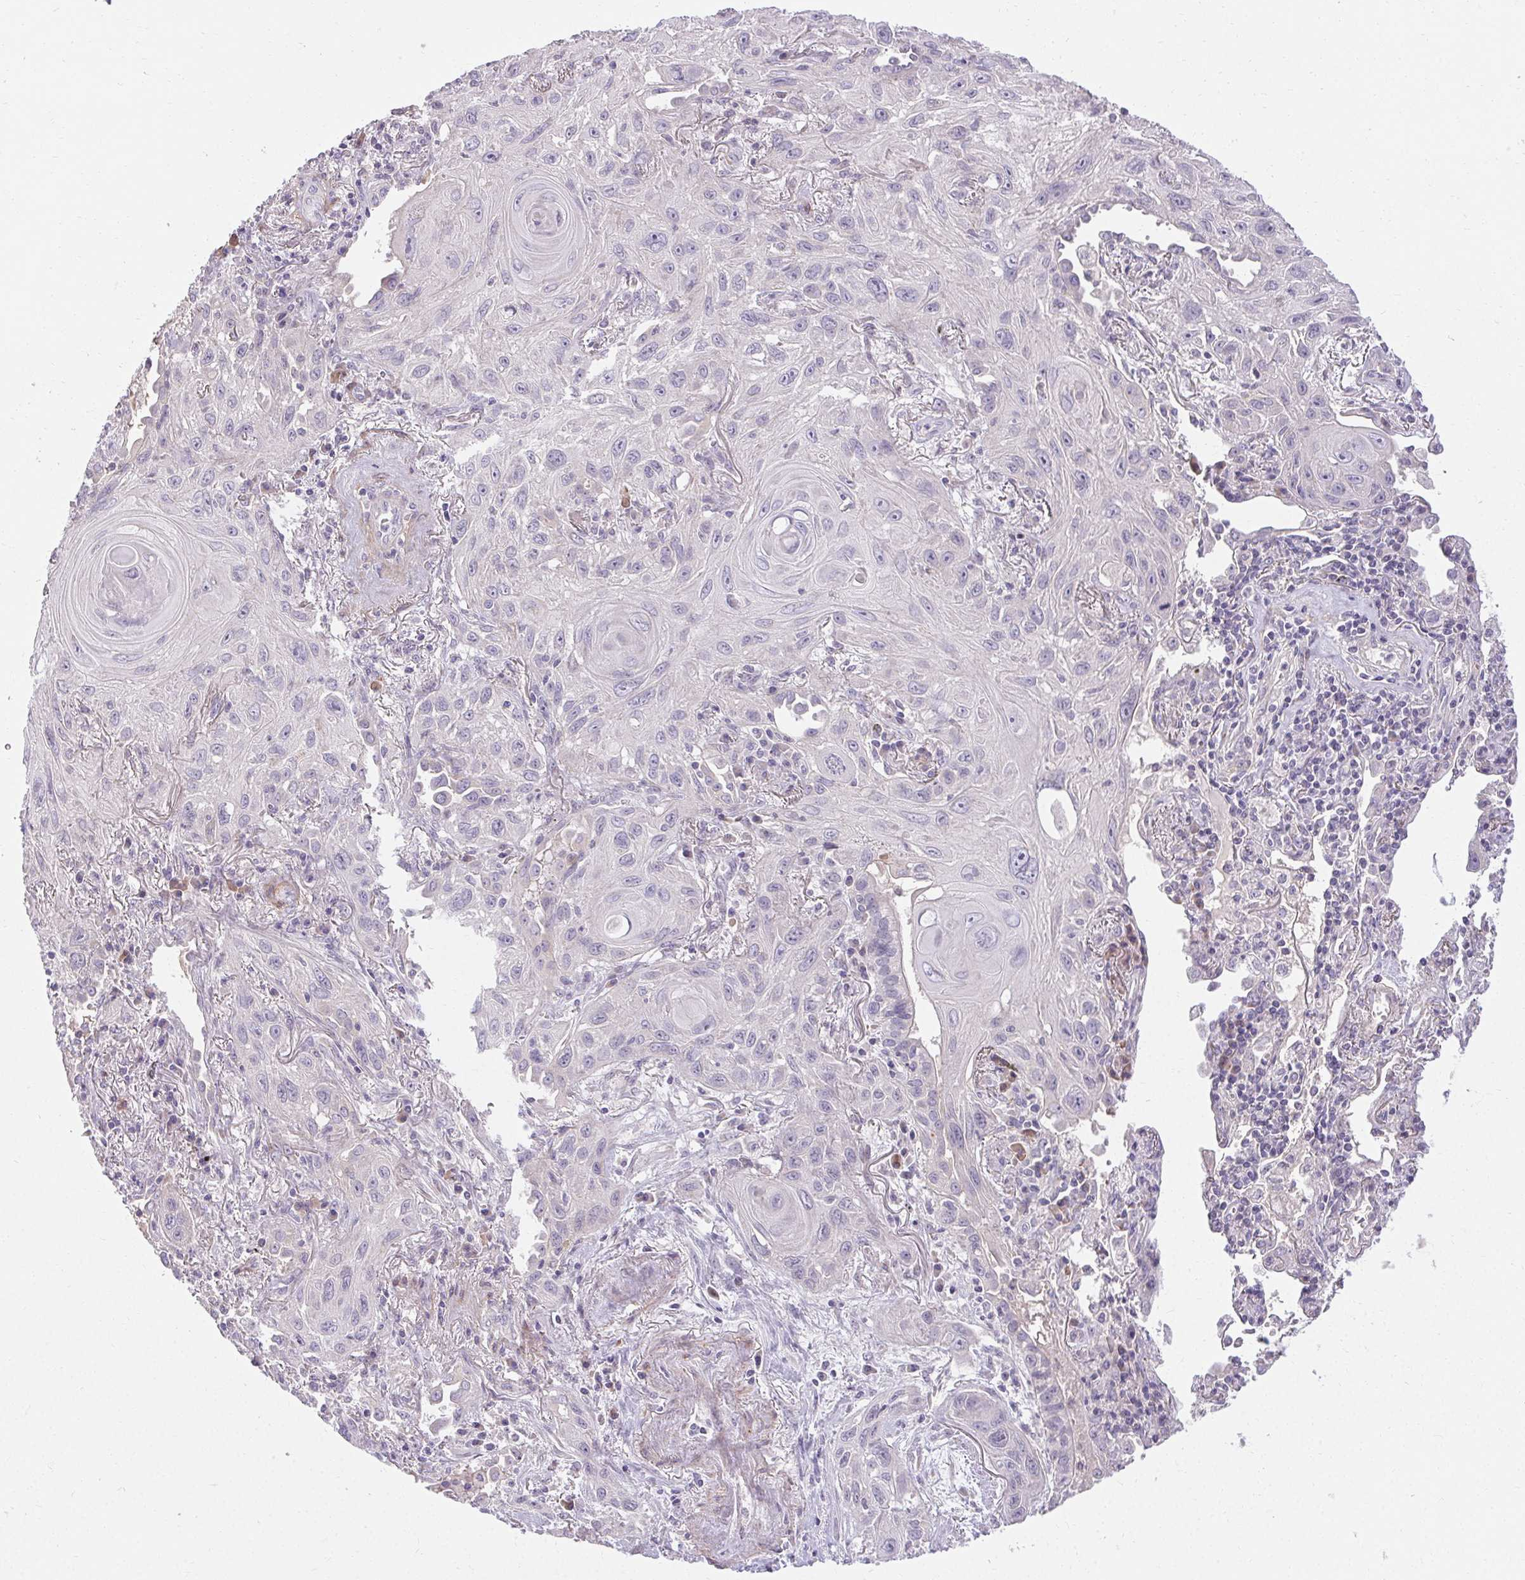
{"staining": {"intensity": "negative", "quantity": "none", "location": "none"}, "tissue": "lung cancer", "cell_type": "Tumor cells", "image_type": "cancer", "snomed": [{"axis": "morphology", "description": "Squamous cell carcinoma, NOS"}, {"axis": "topography", "description": "Lung"}], "caption": "High power microscopy histopathology image of an immunohistochemistry photomicrograph of lung squamous cell carcinoma, revealing no significant staining in tumor cells.", "gene": "TMEM52B", "patient": {"sex": "male", "age": 79}}